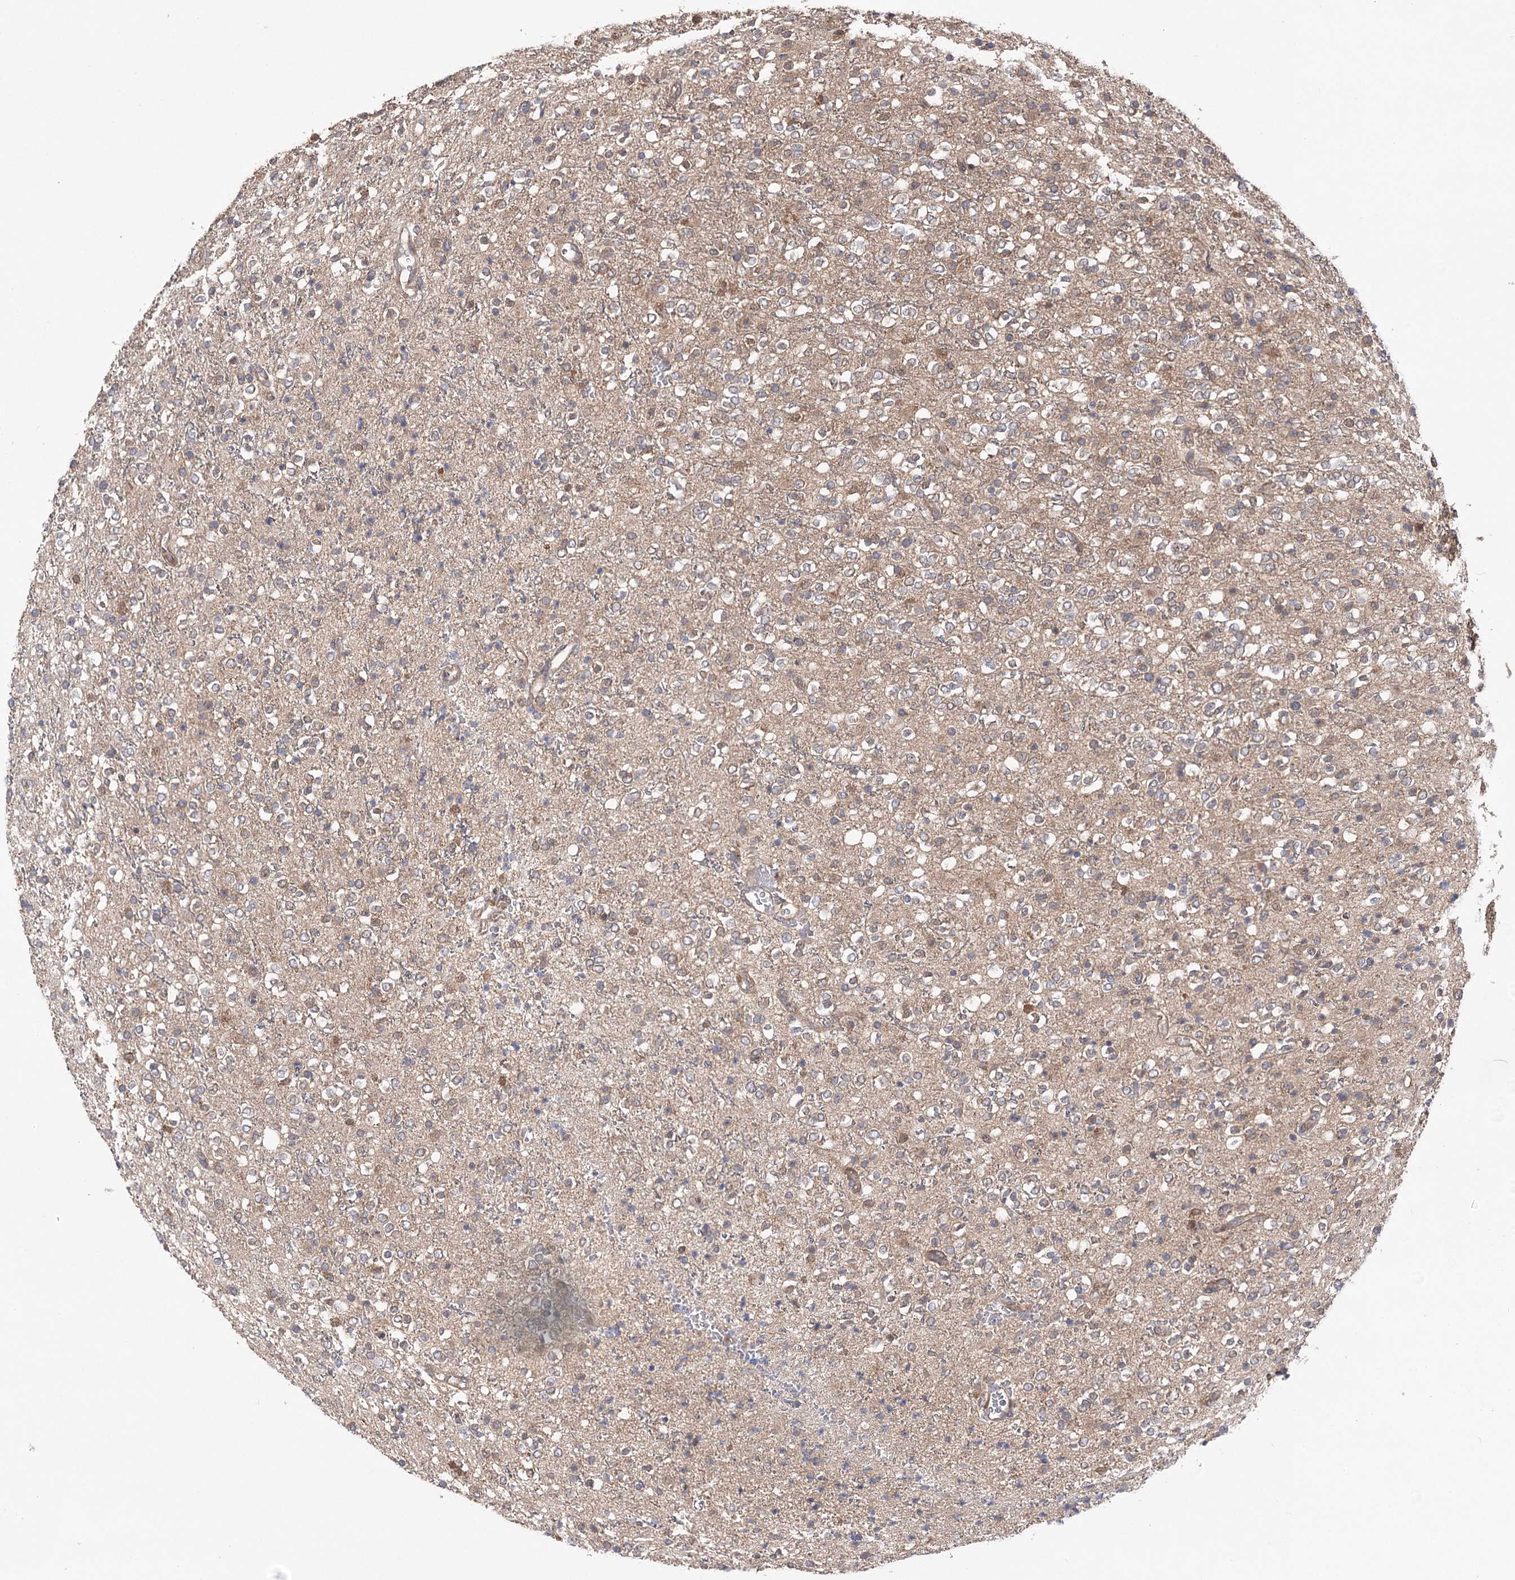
{"staining": {"intensity": "negative", "quantity": "none", "location": "none"}, "tissue": "glioma", "cell_type": "Tumor cells", "image_type": "cancer", "snomed": [{"axis": "morphology", "description": "Glioma, malignant, High grade"}, {"axis": "topography", "description": "Brain"}], "caption": "DAB (3,3'-diaminobenzidine) immunohistochemical staining of human malignant glioma (high-grade) demonstrates no significant staining in tumor cells. The staining was performed using DAB (3,3'-diaminobenzidine) to visualize the protein expression in brown, while the nuclei were stained in blue with hematoxylin (Magnification: 20x).", "gene": "VPS37B", "patient": {"sex": "male", "age": 34}}